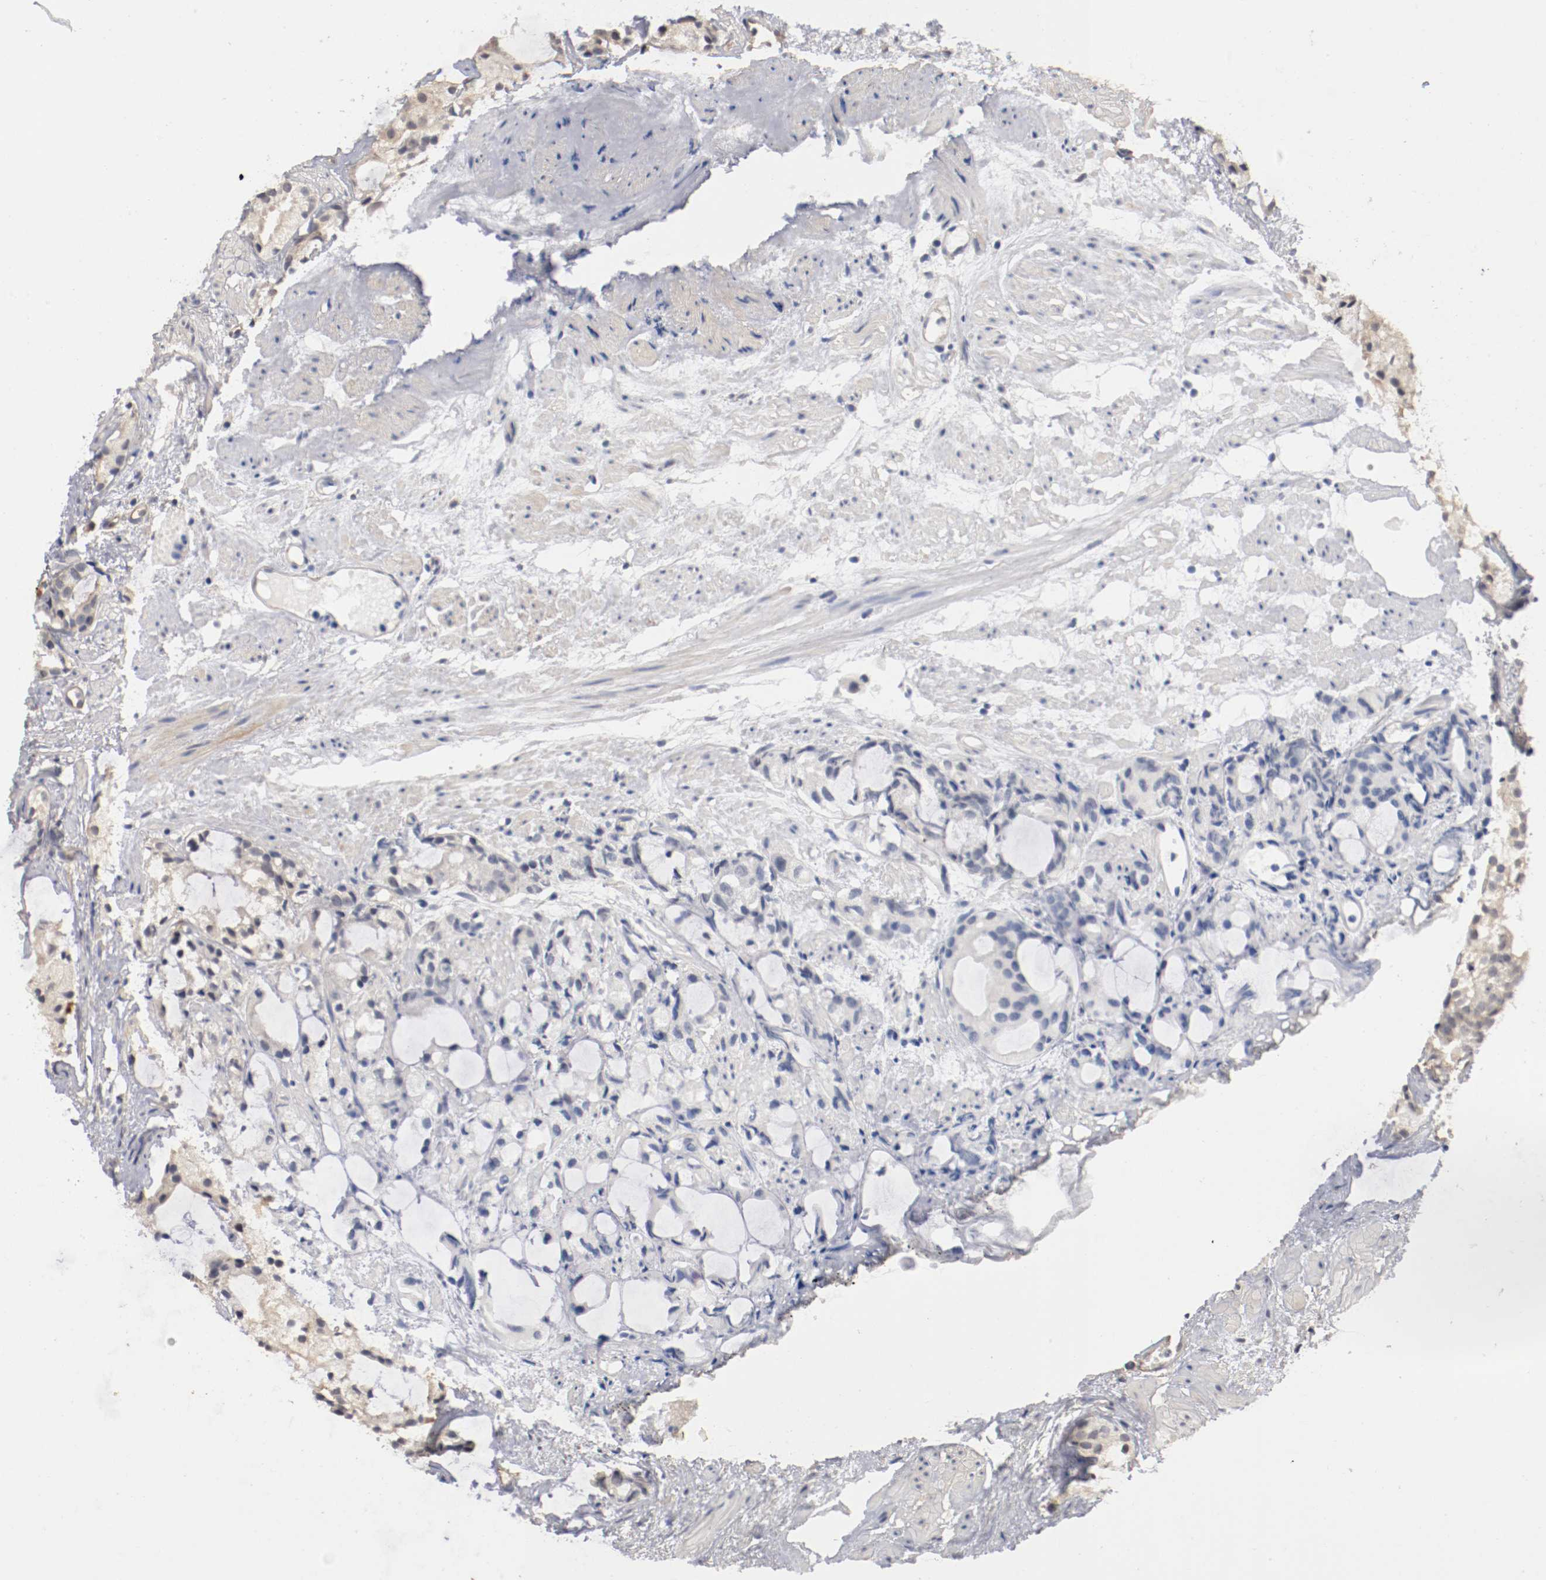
{"staining": {"intensity": "negative", "quantity": "none", "location": "none"}, "tissue": "prostate cancer", "cell_type": "Tumor cells", "image_type": "cancer", "snomed": [{"axis": "morphology", "description": "Adenocarcinoma, High grade"}, {"axis": "topography", "description": "Prostate"}], "caption": "Immunohistochemical staining of high-grade adenocarcinoma (prostate) shows no significant positivity in tumor cells. (DAB (3,3'-diaminobenzidine) immunohistochemistry (IHC), high magnification).", "gene": "RBM23", "patient": {"sex": "male", "age": 85}}